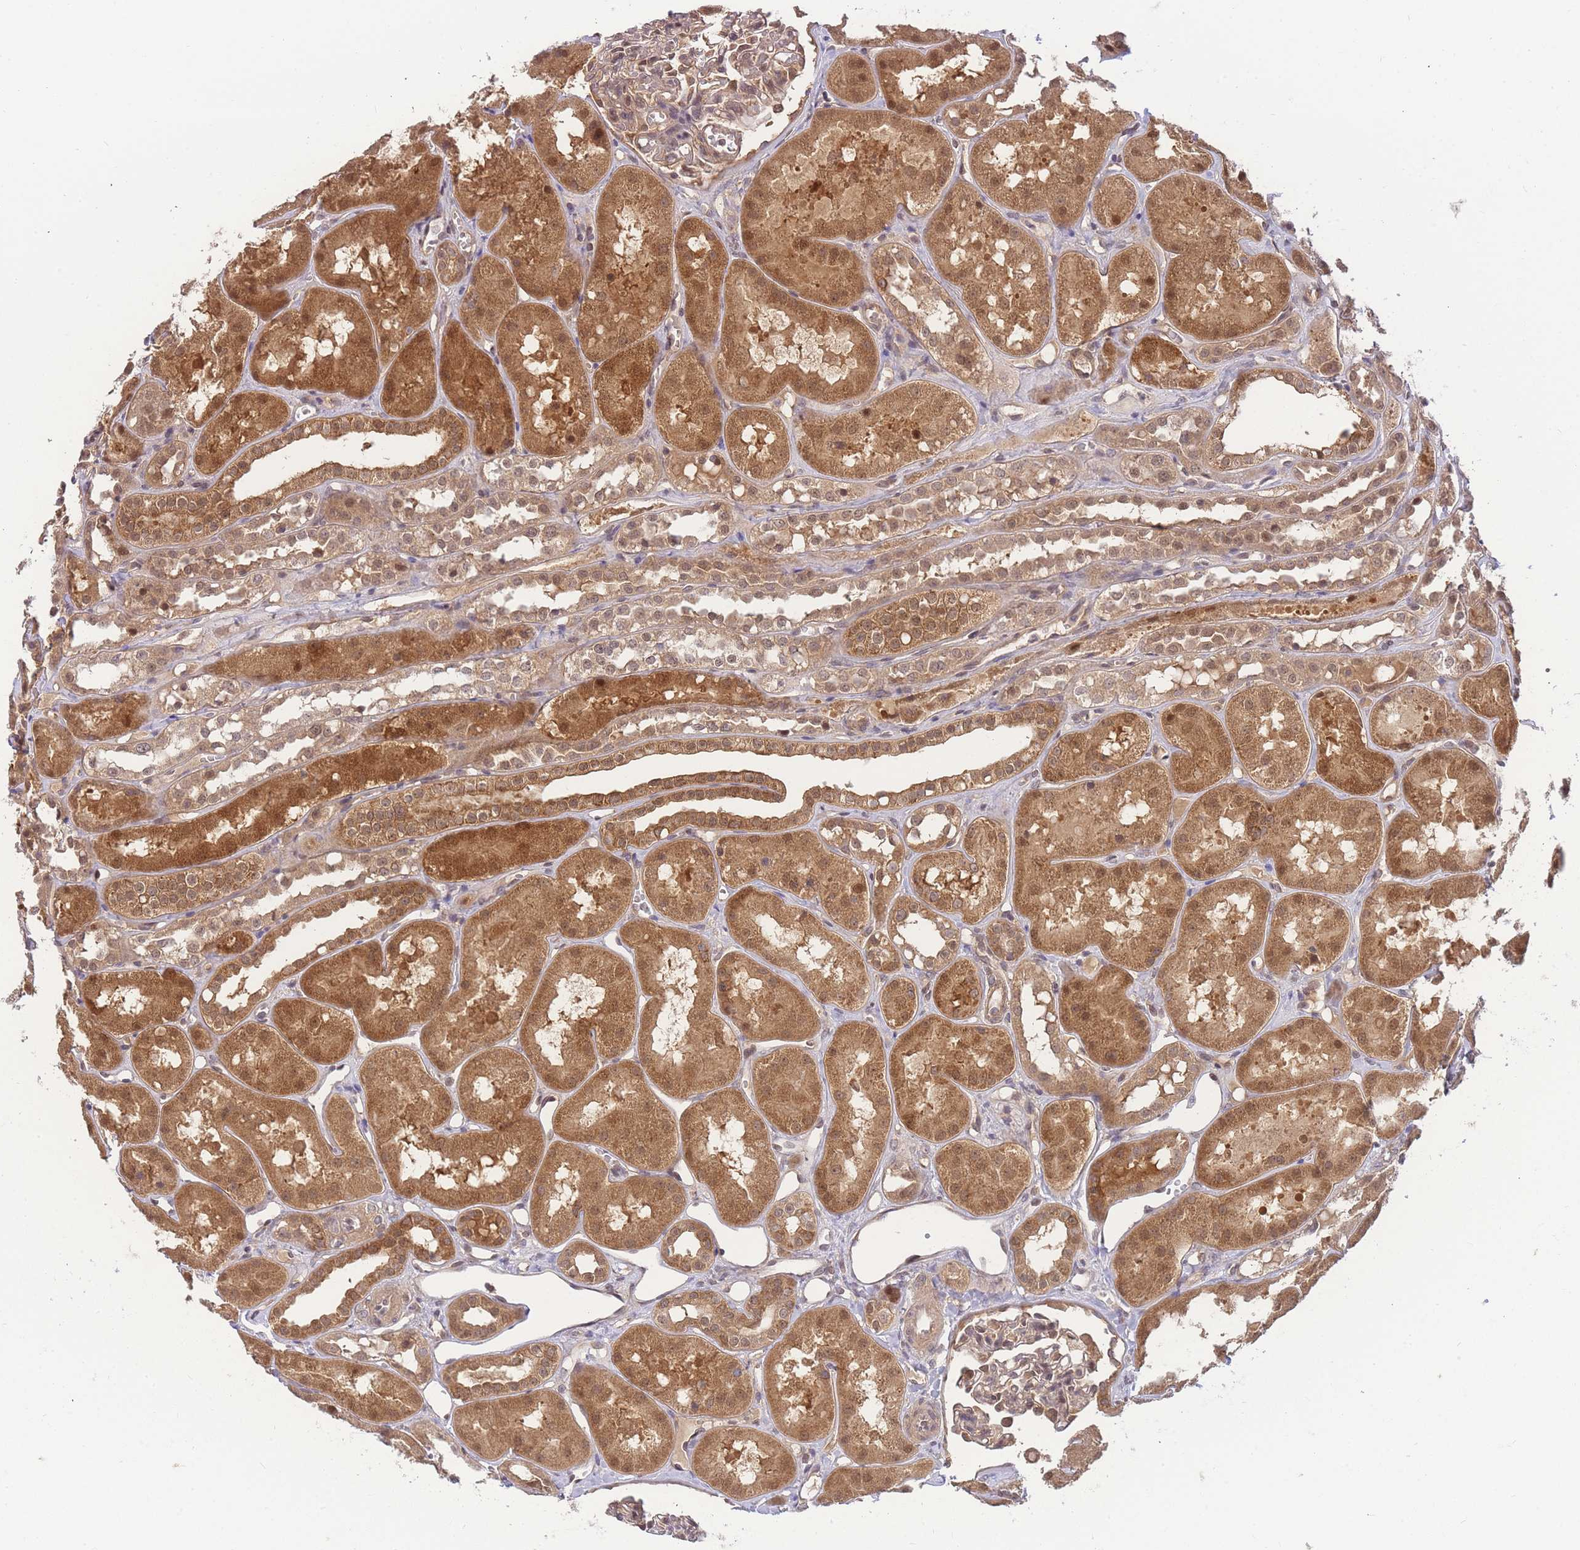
{"staining": {"intensity": "moderate", "quantity": "25%-75%", "location": "cytoplasmic/membranous,nuclear"}, "tissue": "kidney", "cell_type": "Cells in glomeruli", "image_type": "normal", "snomed": [{"axis": "morphology", "description": "Normal tissue, NOS"}, {"axis": "topography", "description": "Kidney"}], "caption": "An image of kidney stained for a protein reveals moderate cytoplasmic/membranous,nuclear brown staining in cells in glomeruli.", "gene": "KIAA1191", "patient": {"sex": "male", "age": 16}}